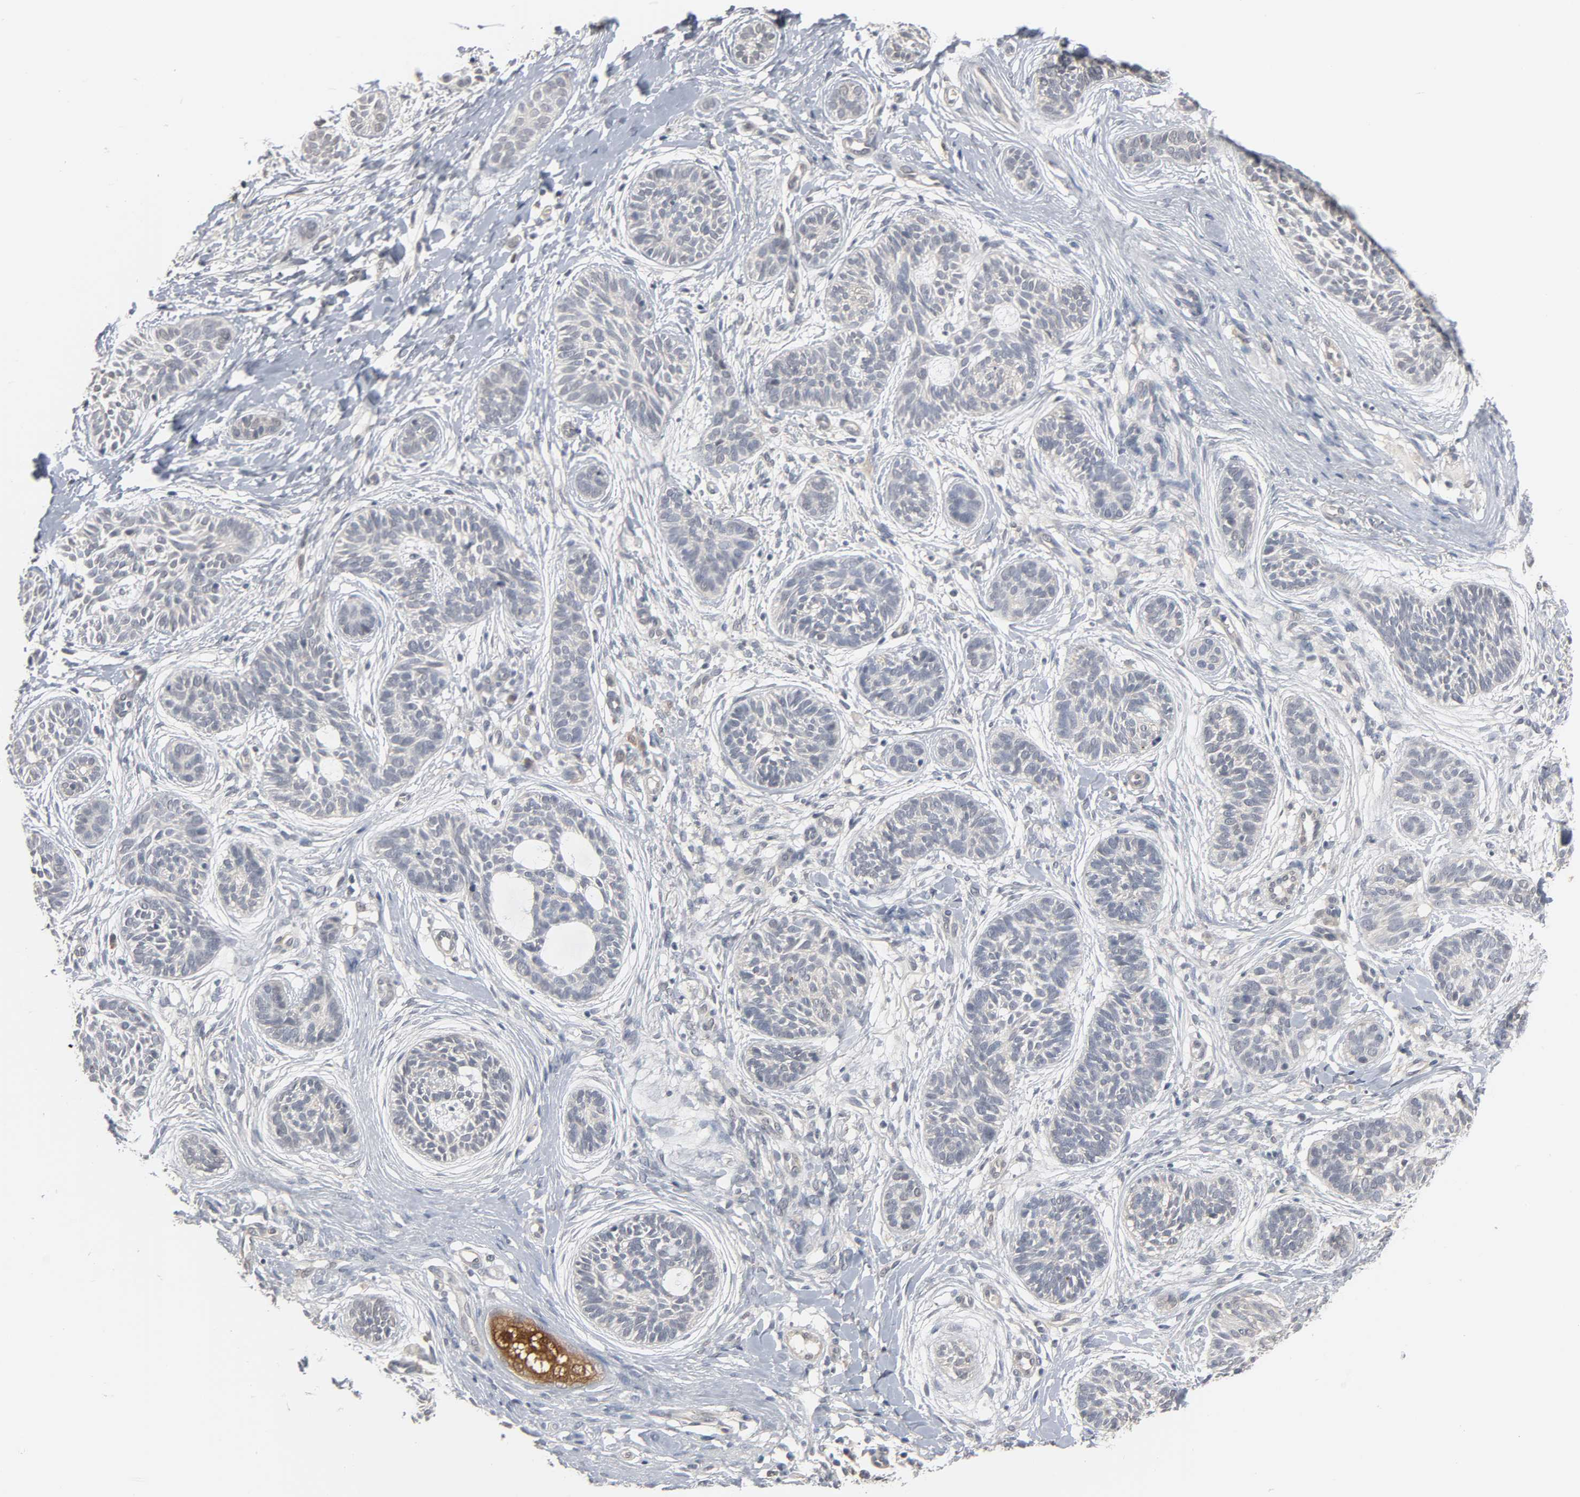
{"staining": {"intensity": "negative", "quantity": "none", "location": "none"}, "tissue": "skin cancer", "cell_type": "Tumor cells", "image_type": "cancer", "snomed": [{"axis": "morphology", "description": "Normal tissue, NOS"}, {"axis": "morphology", "description": "Basal cell carcinoma"}, {"axis": "topography", "description": "Skin"}], "caption": "IHC image of neoplastic tissue: human skin cancer (basal cell carcinoma) stained with DAB (3,3'-diaminobenzidine) displays no significant protein expression in tumor cells.", "gene": "ACSS2", "patient": {"sex": "male", "age": 63}}